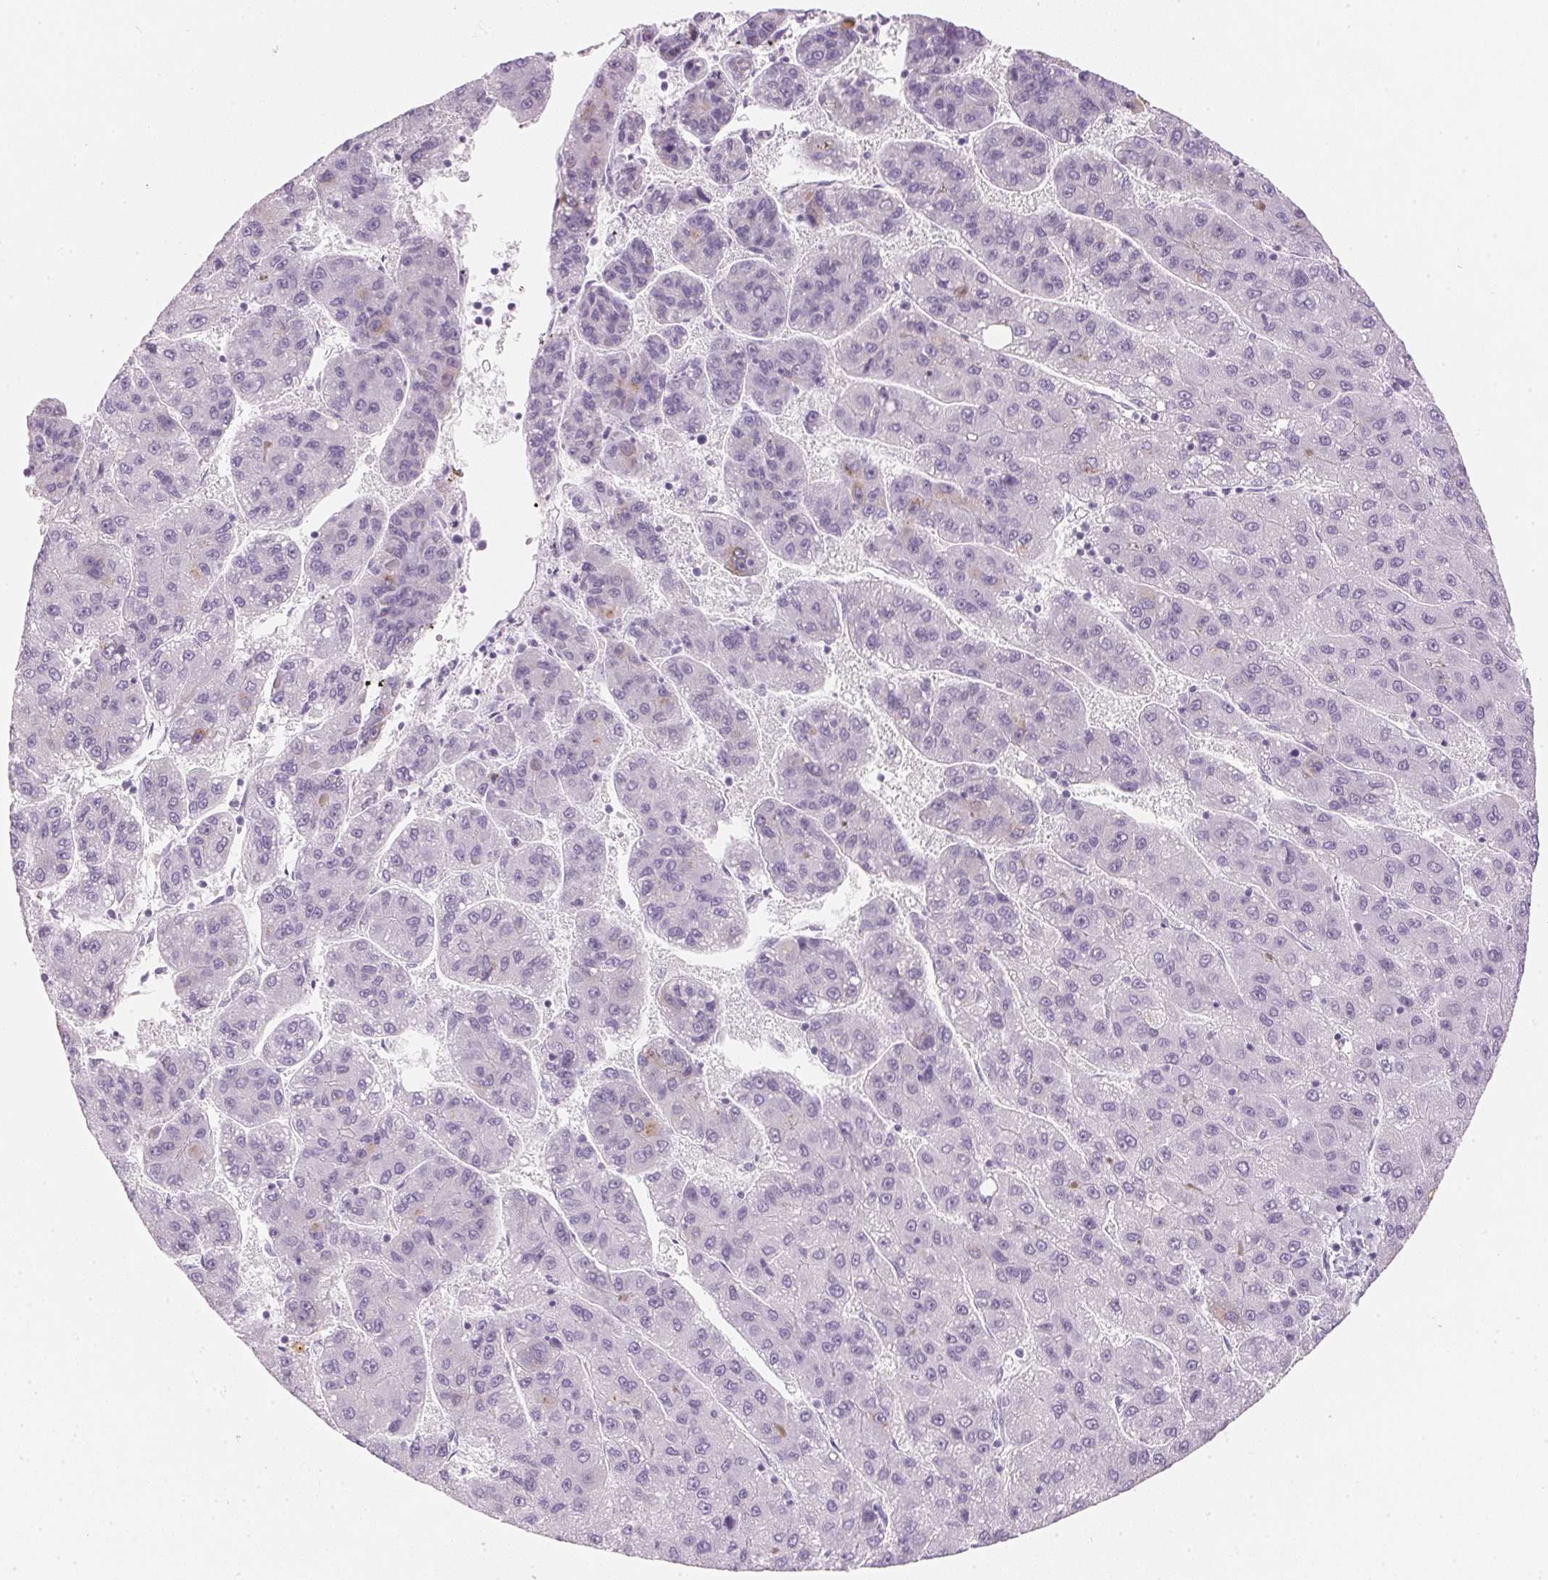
{"staining": {"intensity": "negative", "quantity": "none", "location": "none"}, "tissue": "liver cancer", "cell_type": "Tumor cells", "image_type": "cancer", "snomed": [{"axis": "morphology", "description": "Carcinoma, Hepatocellular, NOS"}, {"axis": "topography", "description": "Liver"}], "caption": "High magnification brightfield microscopy of hepatocellular carcinoma (liver) stained with DAB (3,3'-diaminobenzidine) (brown) and counterstained with hematoxylin (blue): tumor cells show no significant staining.", "gene": "IGFBP1", "patient": {"sex": "female", "age": 82}}